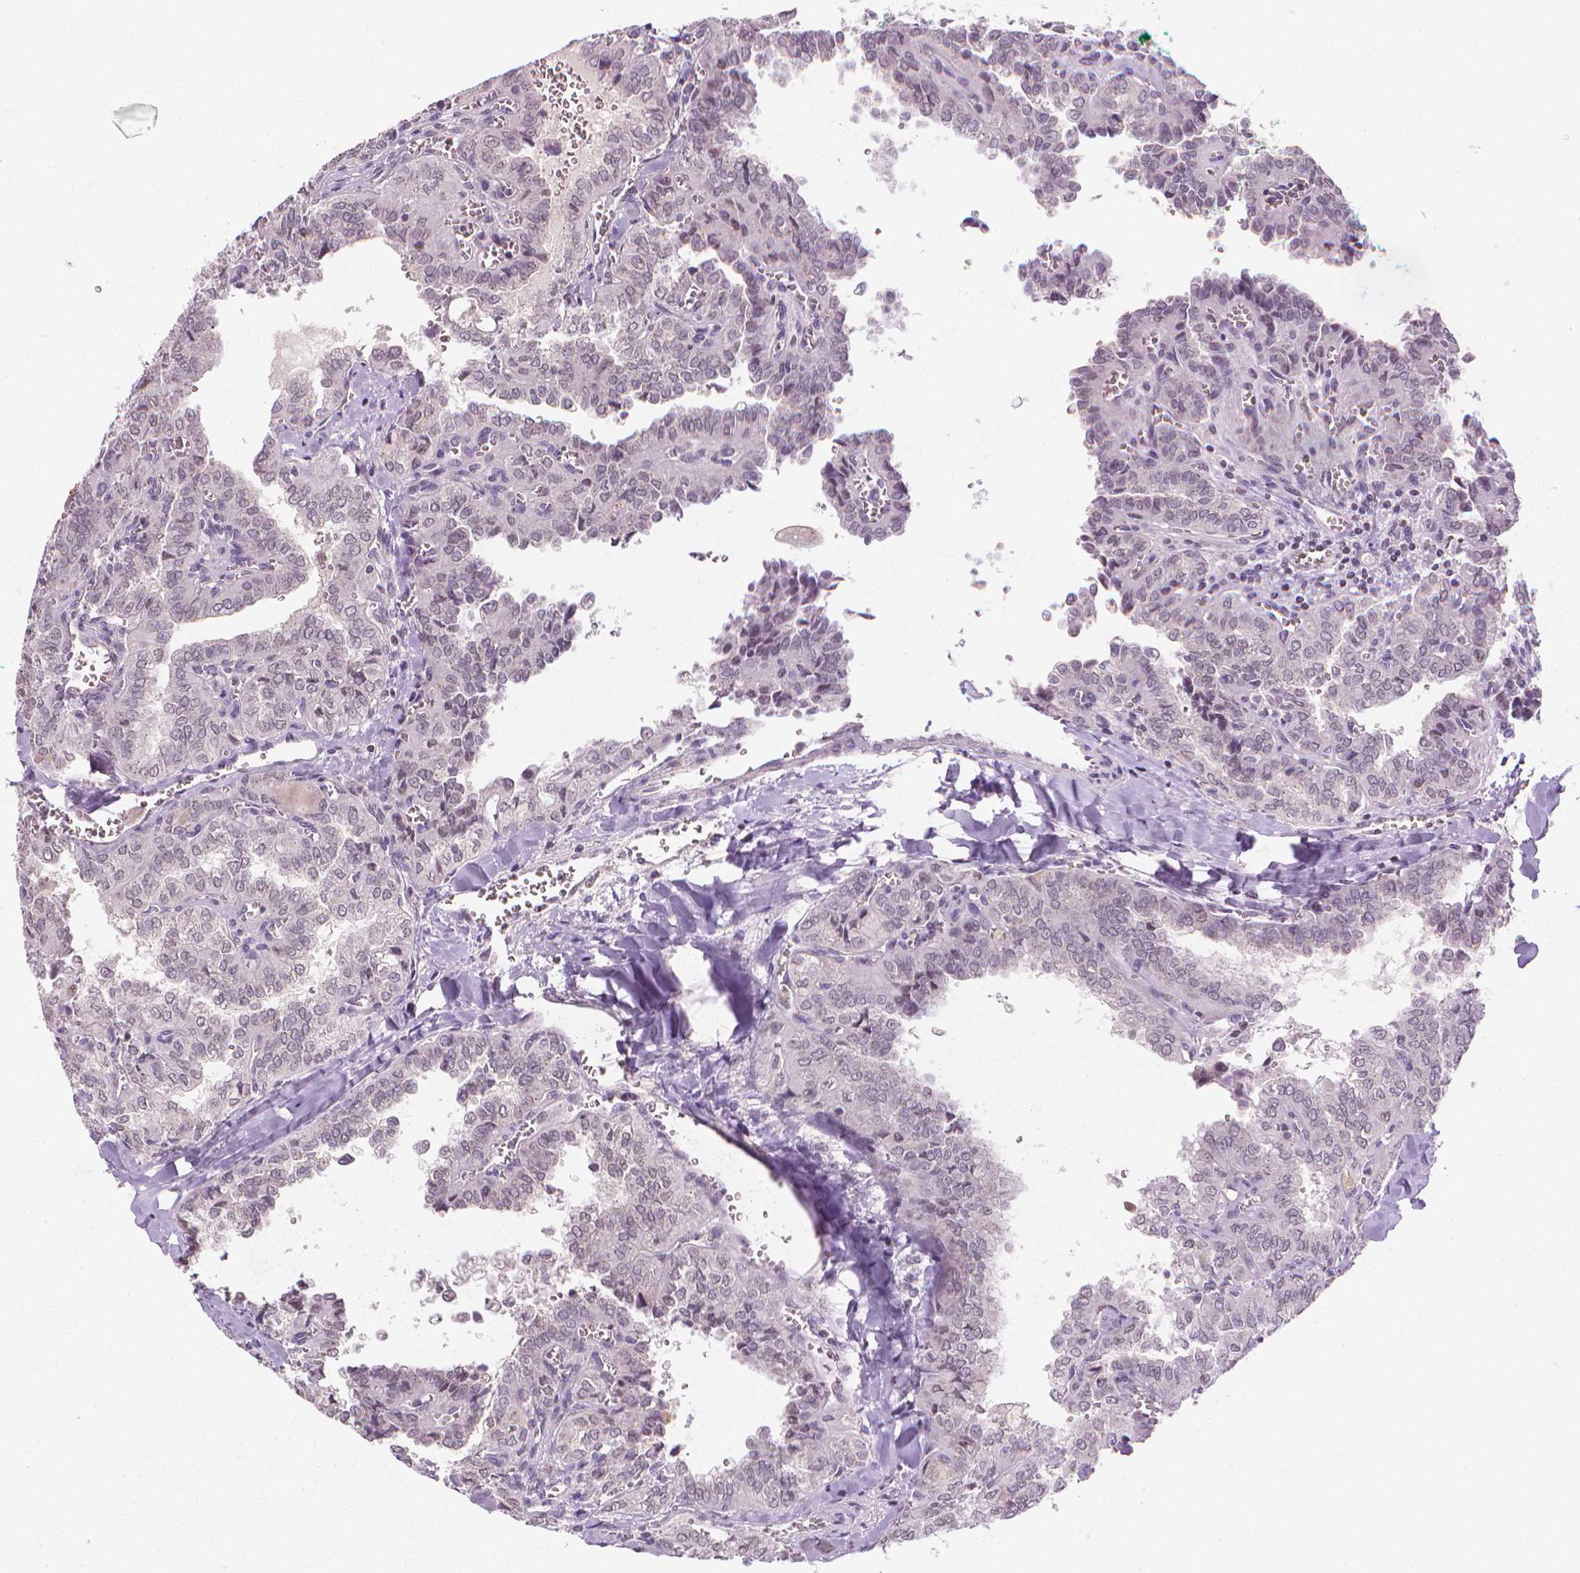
{"staining": {"intensity": "negative", "quantity": "none", "location": "none"}, "tissue": "thyroid cancer", "cell_type": "Tumor cells", "image_type": "cancer", "snomed": [{"axis": "morphology", "description": "Papillary adenocarcinoma, NOS"}, {"axis": "topography", "description": "Thyroid gland"}], "caption": "This is an immunohistochemistry (IHC) image of thyroid cancer (papillary adenocarcinoma). There is no staining in tumor cells.", "gene": "NCAN", "patient": {"sex": "female", "age": 41}}